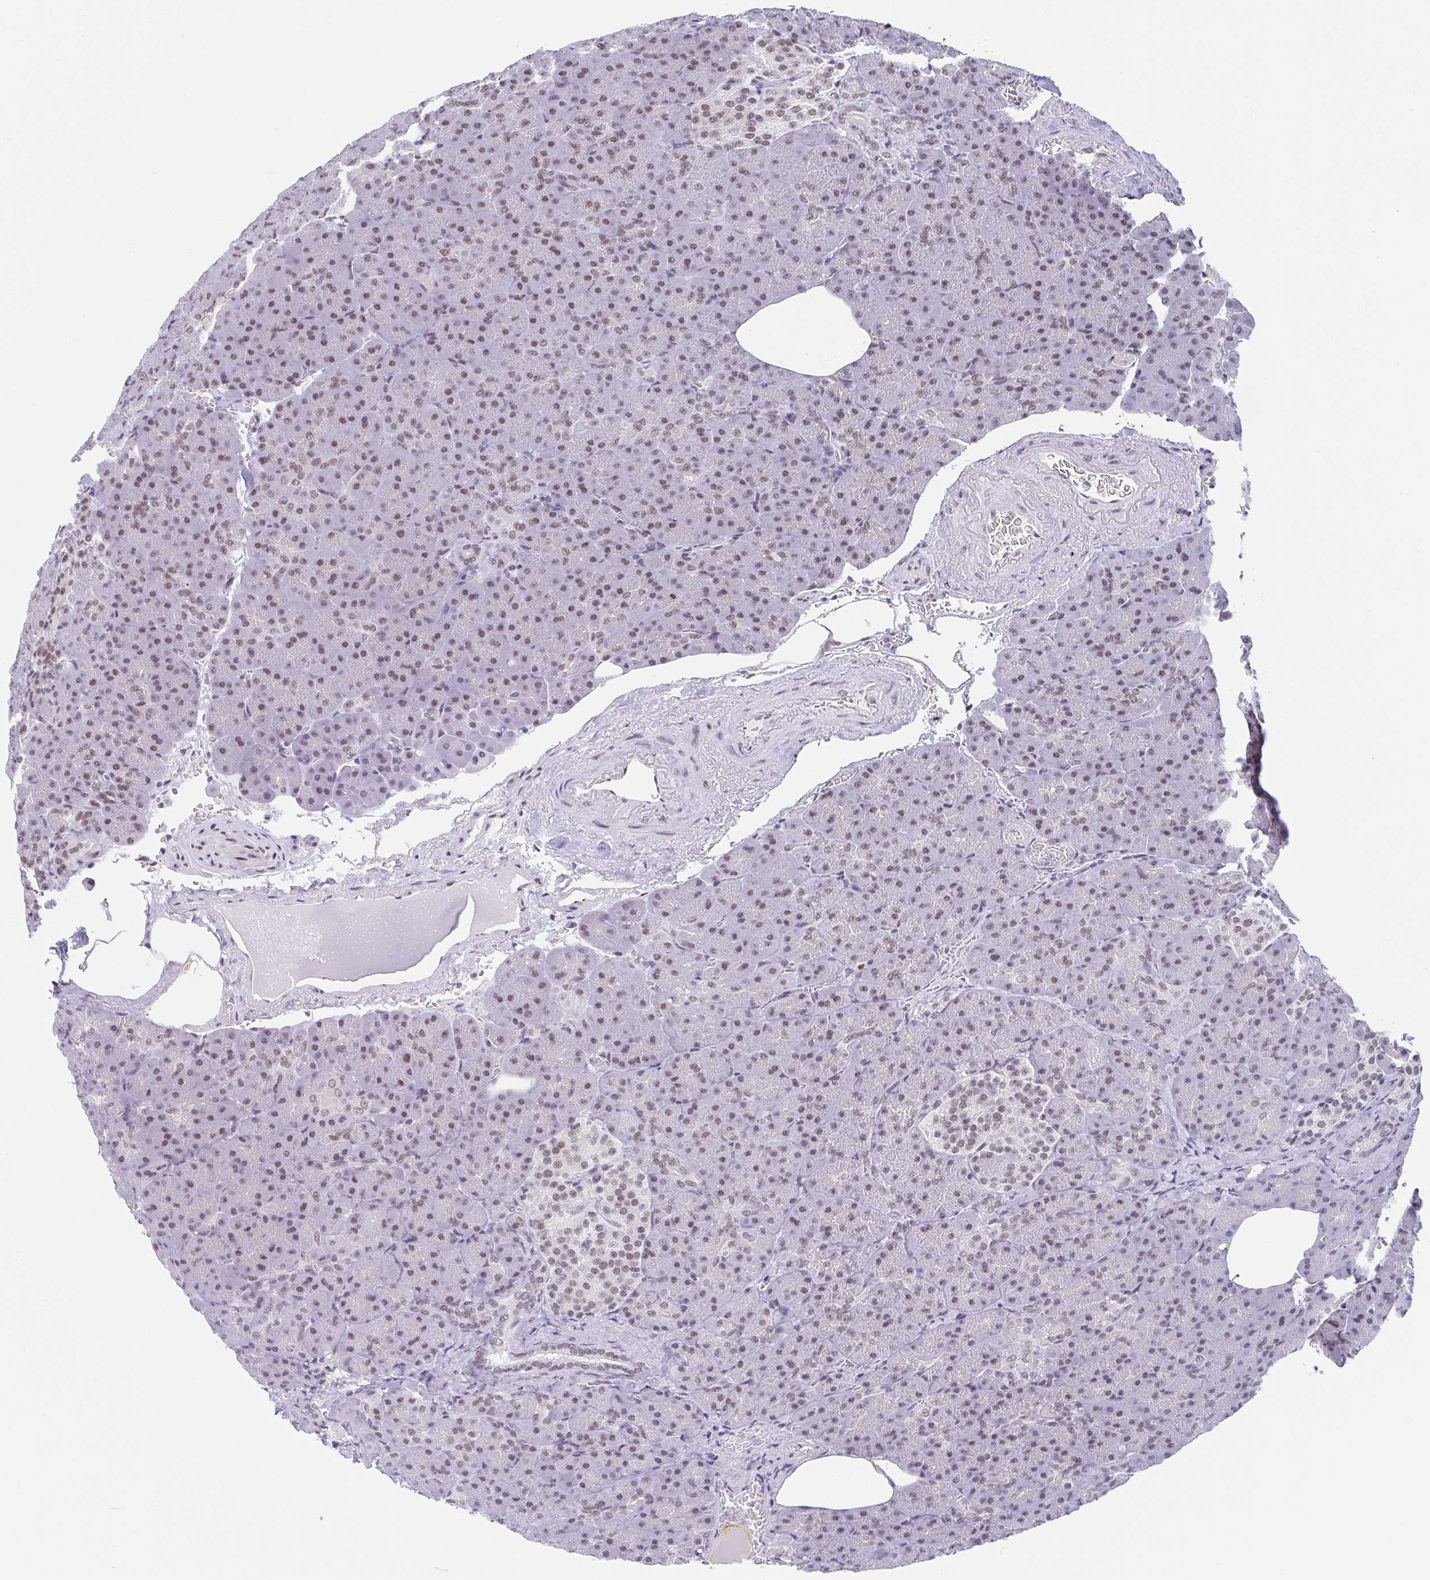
{"staining": {"intensity": "moderate", "quantity": ">75%", "location": "nuclear"}, "tissue": "pancreas", "cell_type": "Exocrine glandular cells", "image_type": "normal", "snomed": [{"axis": "morphology", "description": "Normal tissue, NOS"}, {"axis": "topography", "description": "Pancreas"}], "caption": "Brown immunohistochemical staining in benign human pancreas displays moderate nuclear staining in approximately >75% of exocrine glandular cells. Nuclei are stained in blue.", "gene": "SLC7A10", "patient": {"sex": "female", "age": 74}}